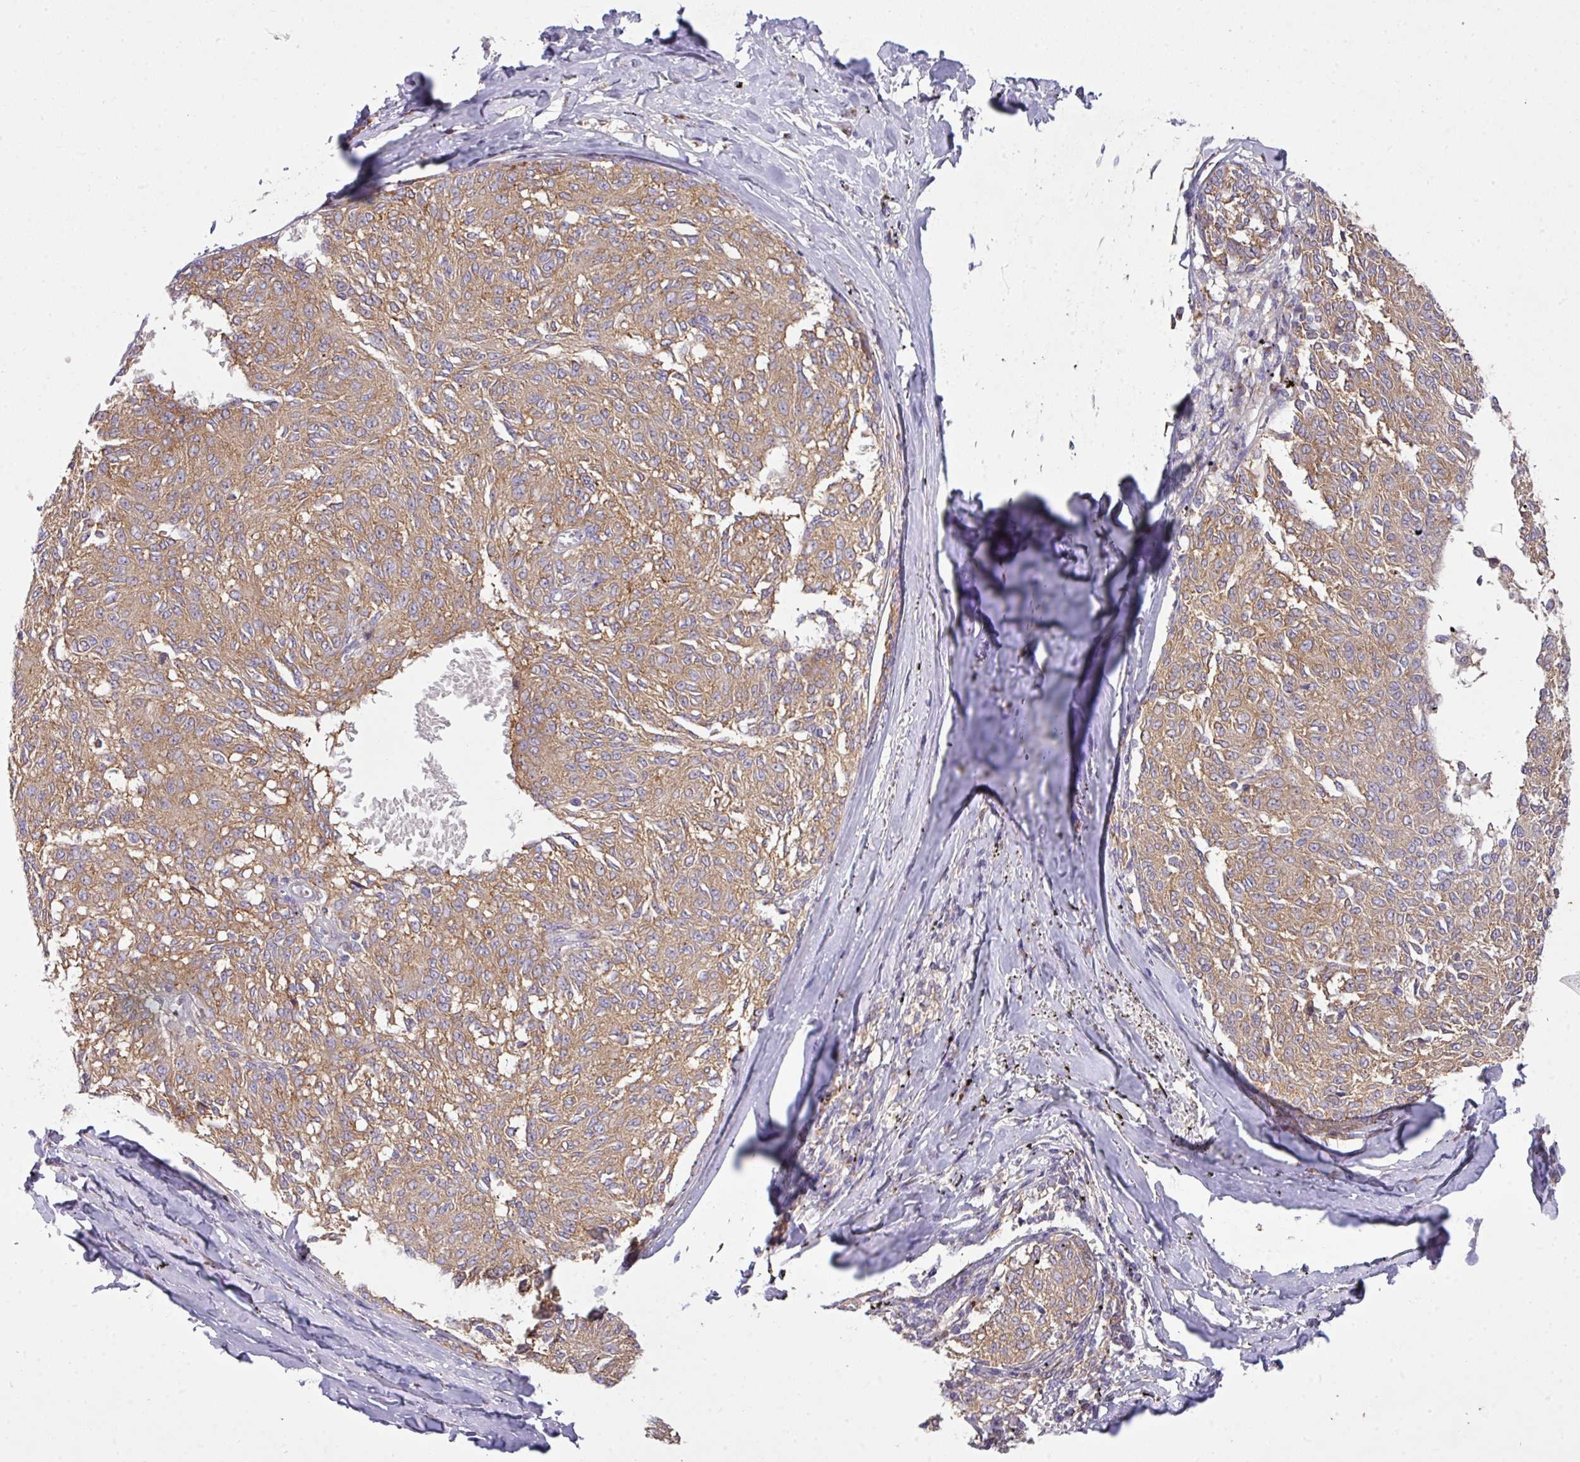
{"staining": {"intensity": "moderate", "quantity": ">75%", "location": "cytoplasmic/membranous"}, "tissue": "melanoma", "cell_type": "Tumor cells", "image_type": "cancer", "snomed": [{"axis": "morphology", "description": "Malignant melanoma, NOS"}, {"axis": "topography", "description": "Skin"}], "caption": "Malignant melanoma stained for a protein (brown) reveals moderate cytoplasmic/membranous positive staining in about >75% of tumor cells.", "gene": "VTI1A", "patient": {"sex": "female", "age": 72}}